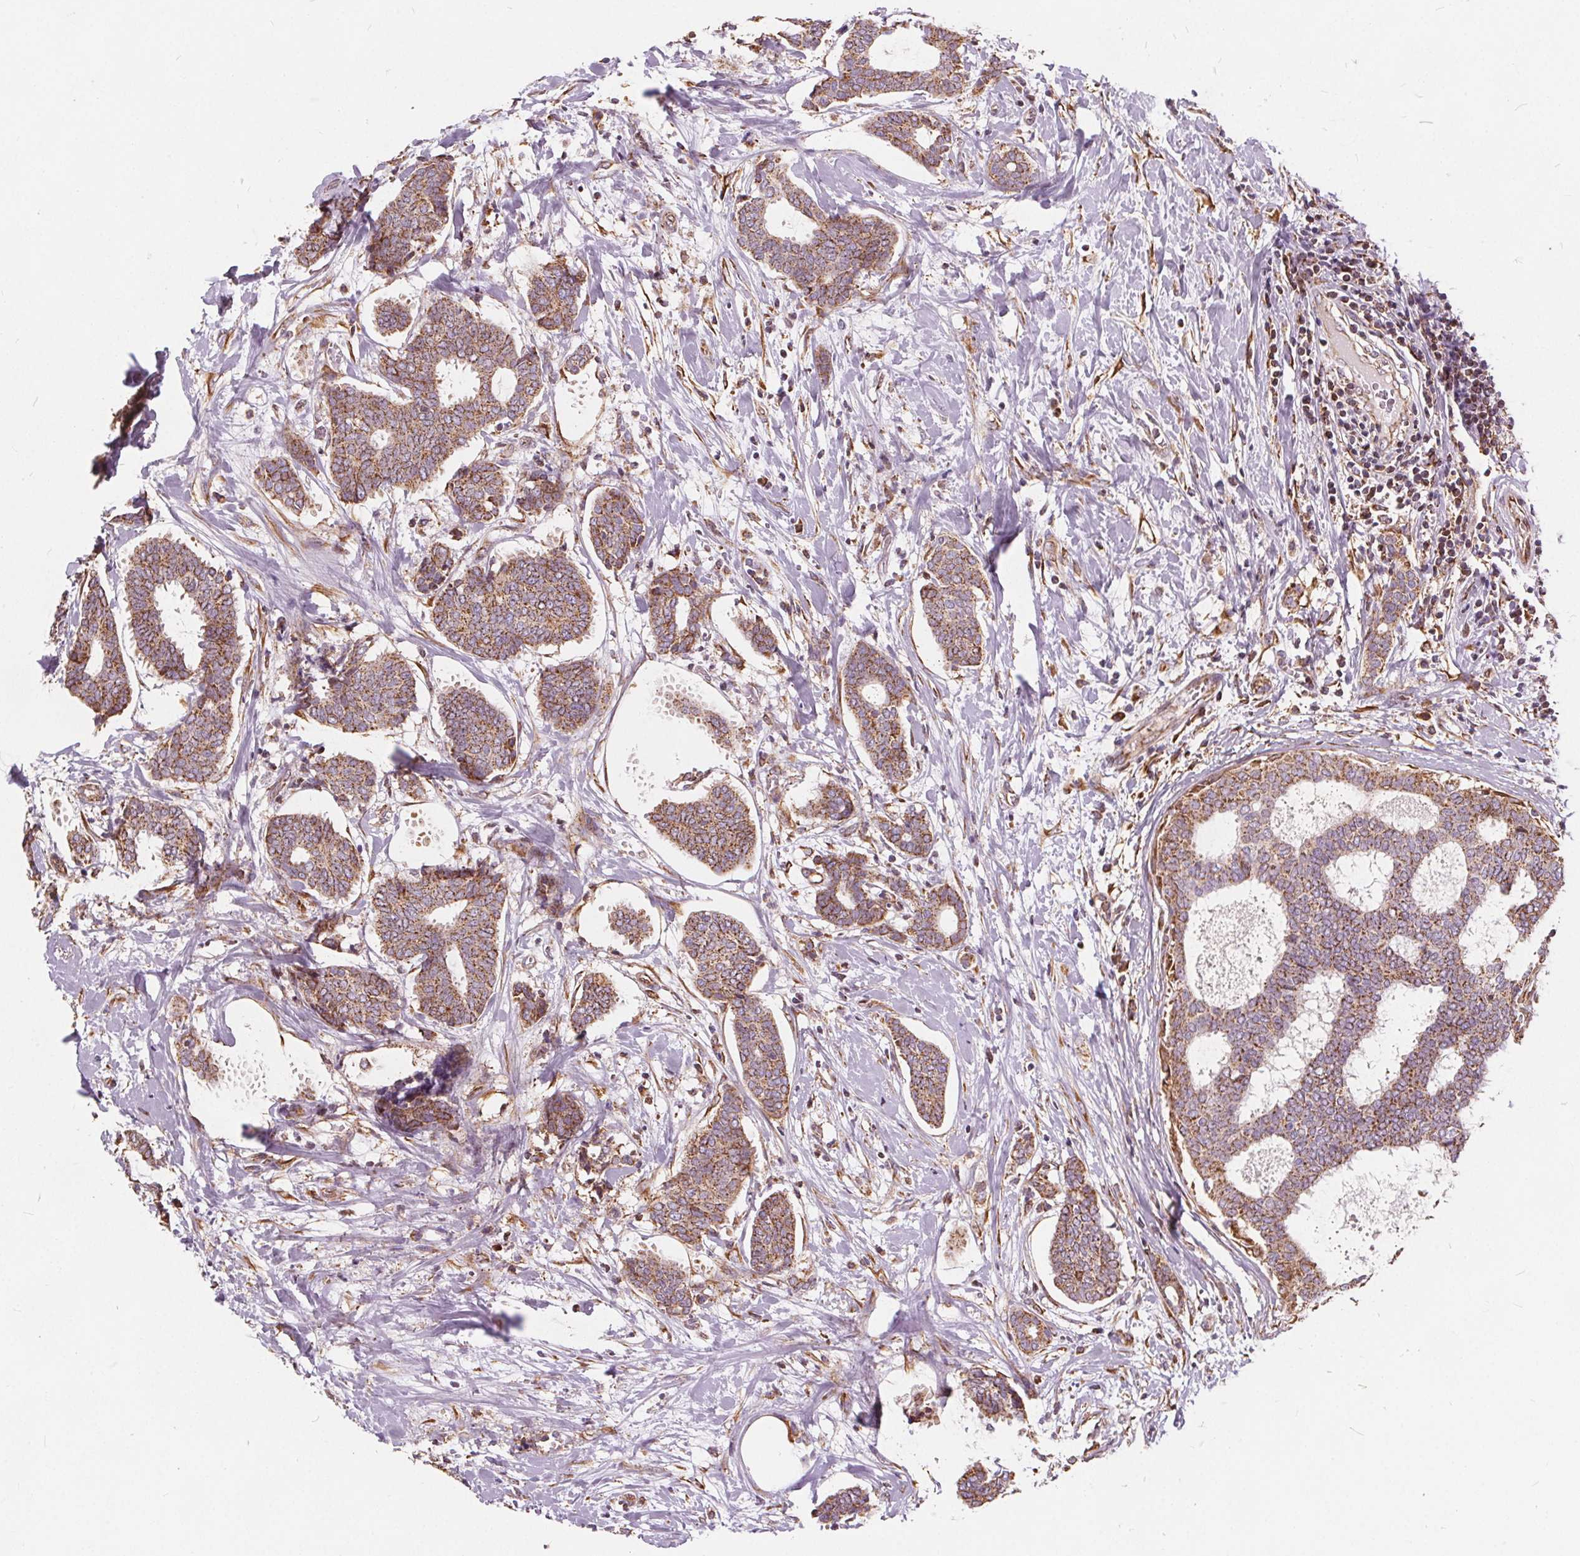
{"staining": {"intensity": "moderate", "quantity": ">75%", "location": "cytoplasmic/membranous"}, "tissue": "breast cancer", "cell_type": "Tumor cells", "image_type": "cancer", "snomed": [{"axis": "morphology", "description": "Intraductal carcinoma, in situ"}, {"axis": "morphology", "description": "Duct carcinoma"}, {"axis": "morphology", "description": "Lobular carcinoma, in situ"}, {"axis": "topography", "description": "Breast"}], "caption": "The immunohistochemical stain highlights moderate cytoplasmic/membranous expression in tumor cells of breast cancer (intraductal carcinoma) tissue. The protein is stained brown, and the nuclei are stained in blue (DAB (3,3'-diaminobenzidine) IHC with brightfield microscopy, high magnification).", "gene": "PLSCR3", "patient": {"sex": "female", "age": 44}}